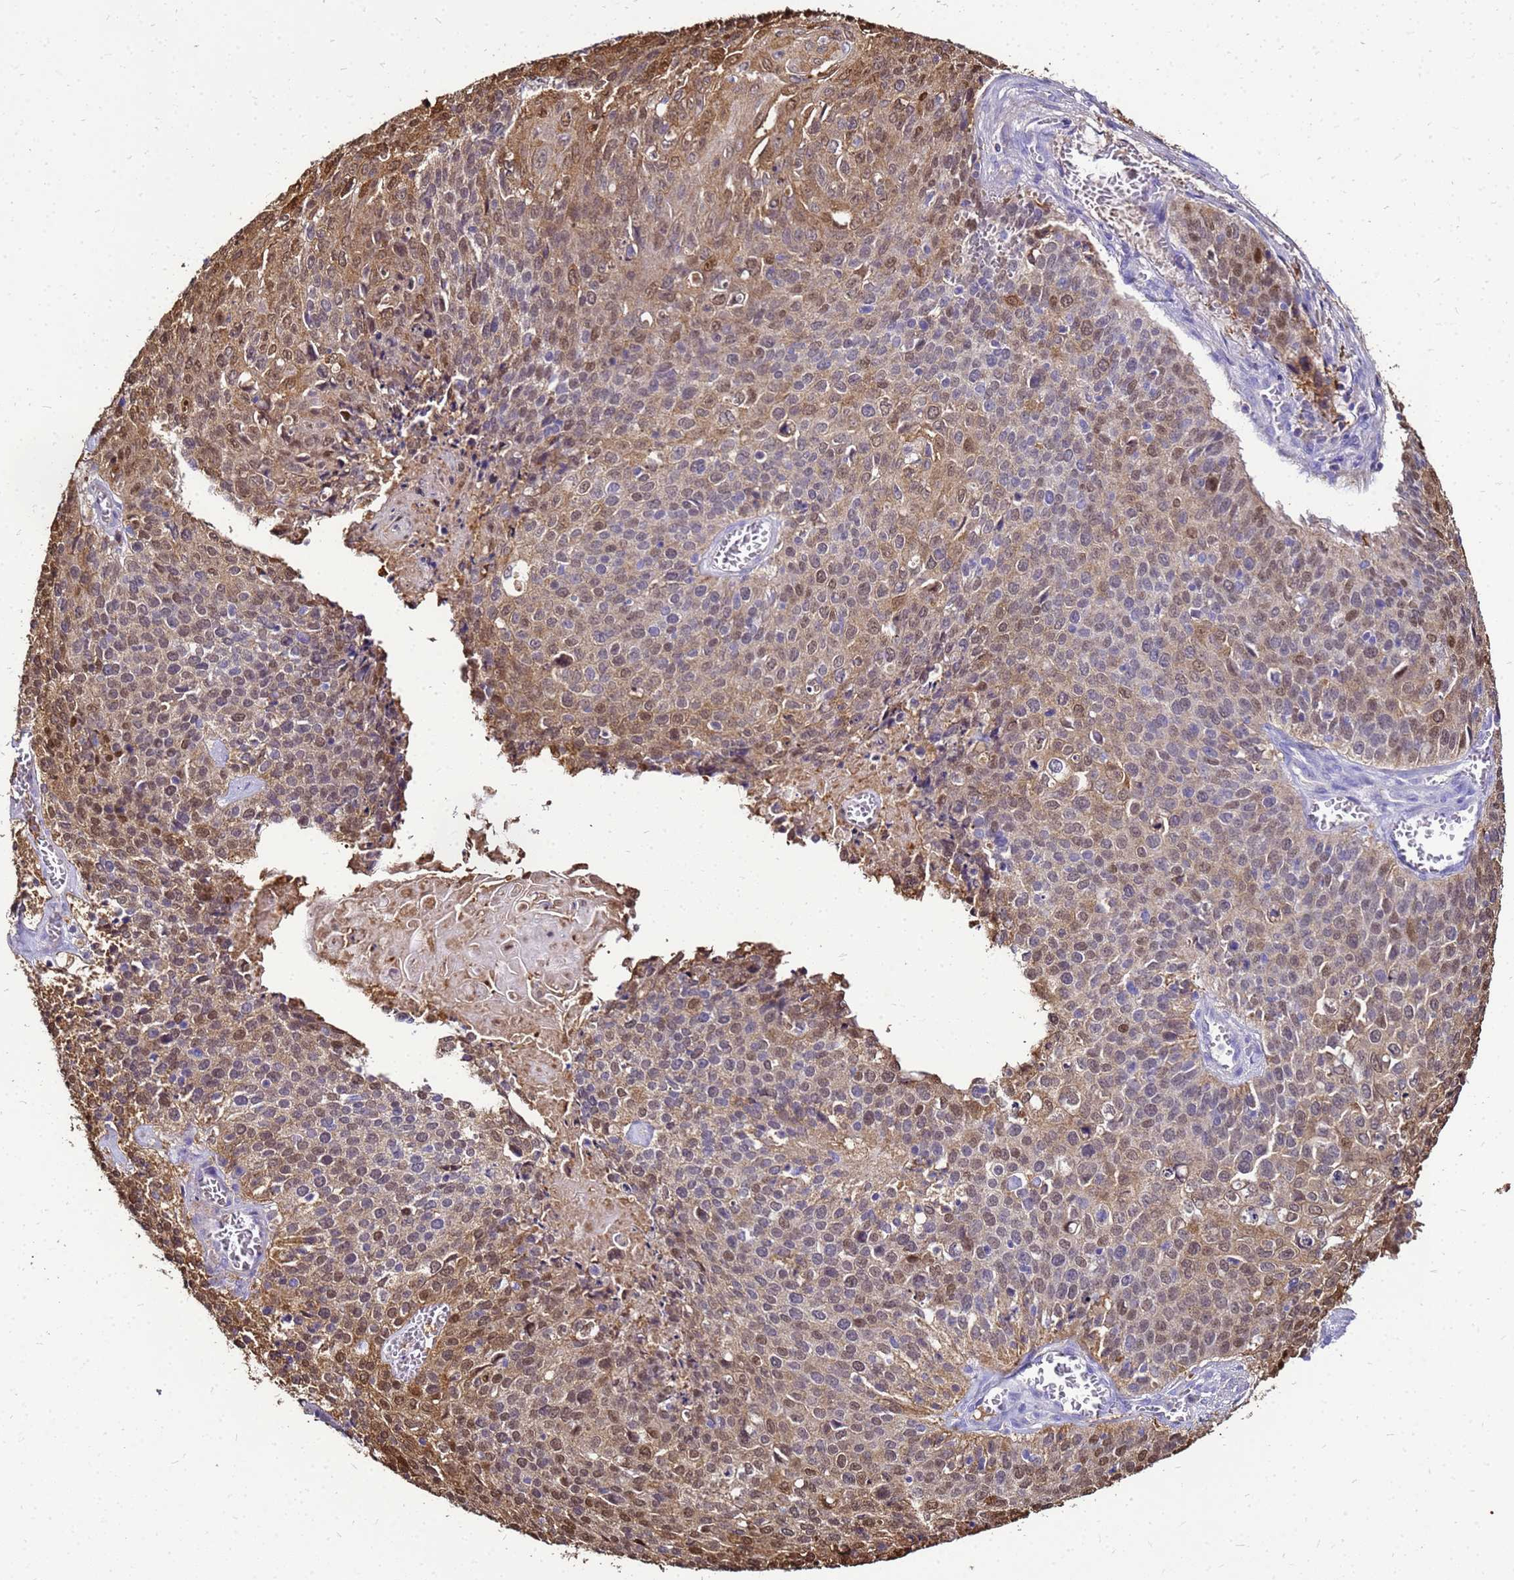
{"staining": {"intensity": "moderate", "quantity": "25%-75%", "location": "cytoplasmic/membranous,nuclear"}, "tissue": "cervical cancer", "cell_type": "Tumor cells", "image_type": "cancer", "snomed": [{"axis": "morphology", "description": "Squamous cell carcinoma, NOS"}, {"axis": "topography", "description": "Cervix"}], "caption": "Human cervical cancer stained with a protein marker displays moderate staining in tumor cells.", "gene": "S100A2", "patient": {"sex": "female", "age": 39}}